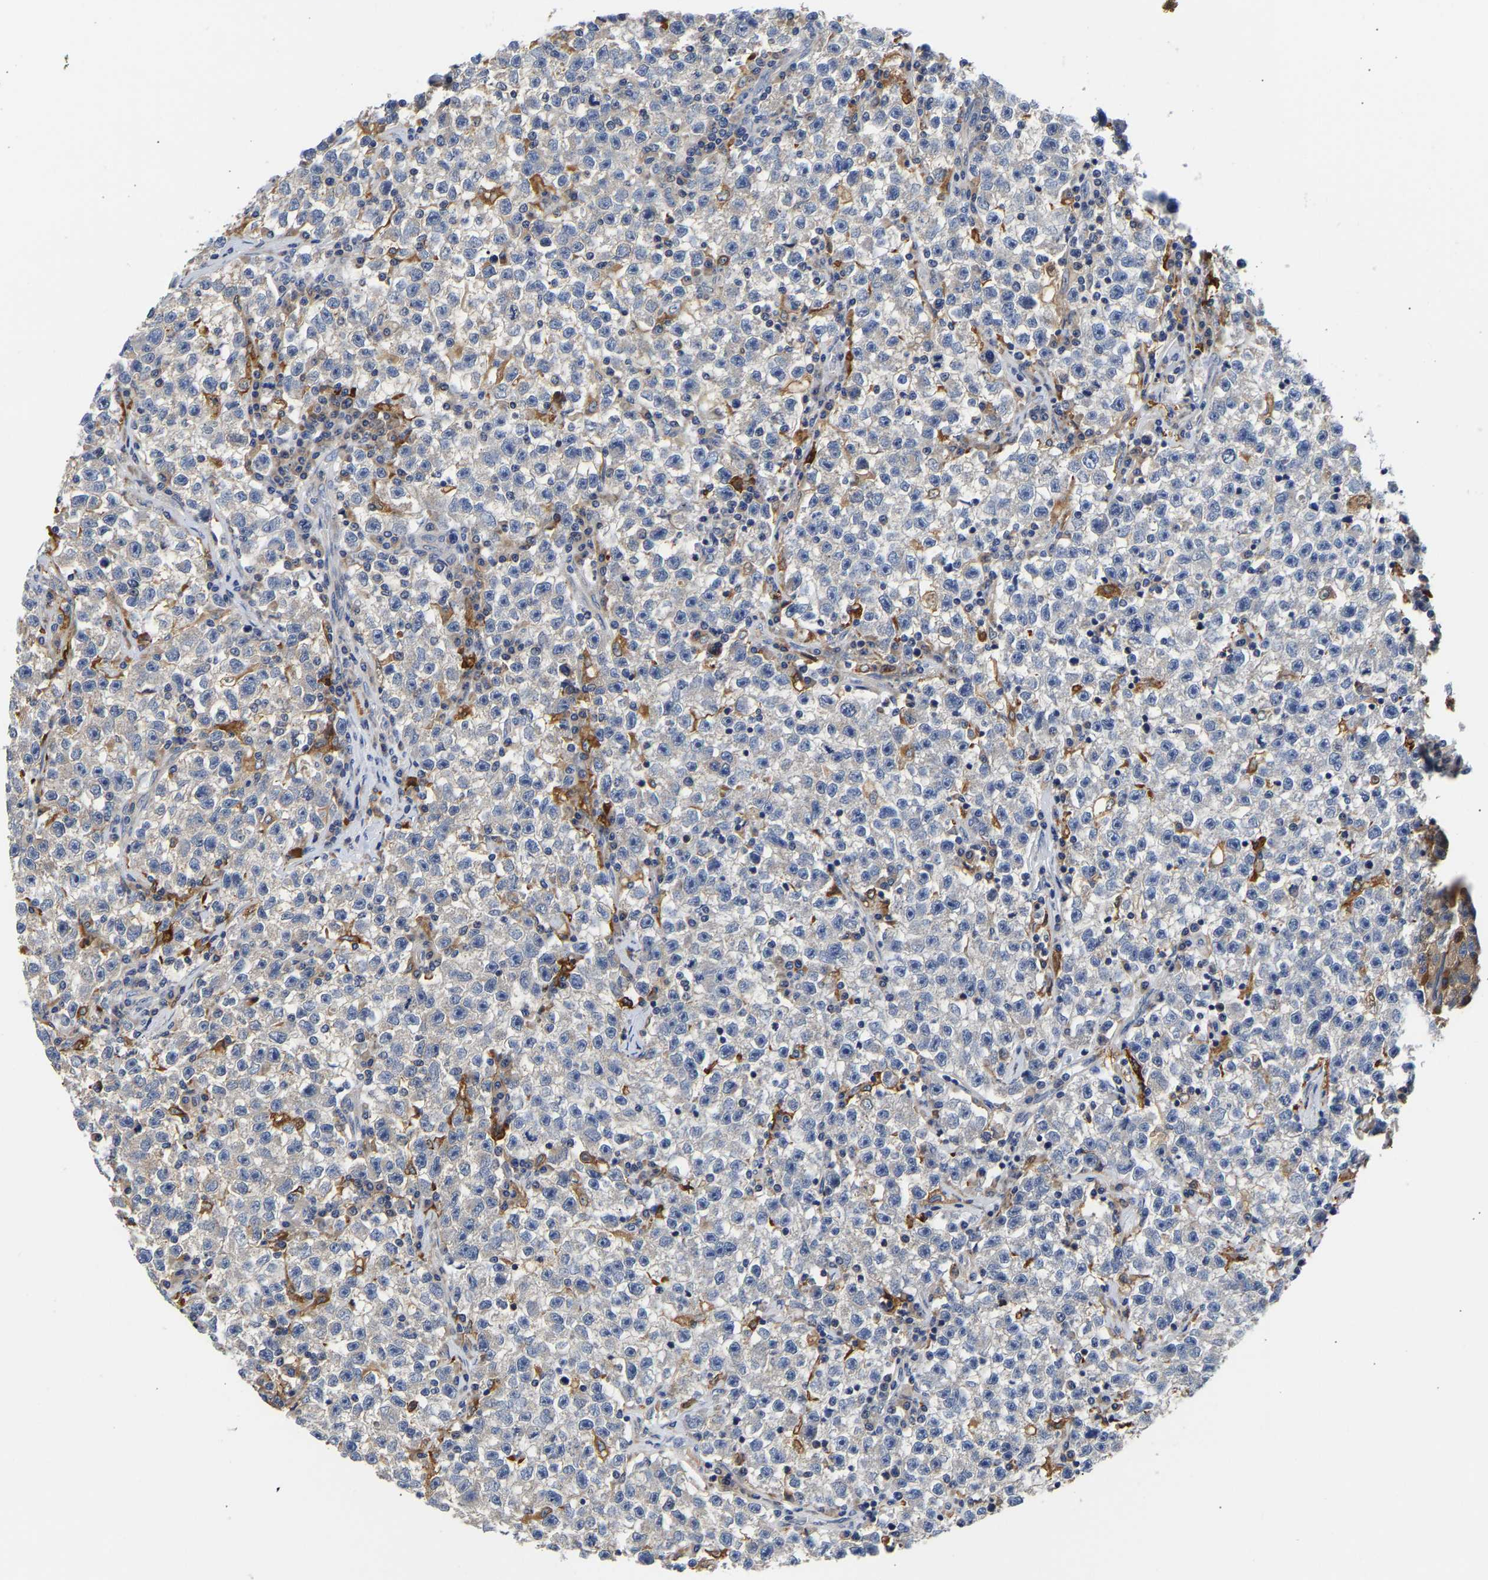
{"staining": {"intensity": "negative", "quantity": "none", "location": "none"}, "tissue": "testis cancer", "cell_type": "Tumor cells", "image_type": "cancer", "snomed": [{"axis": "morphology", "description": "Seminoma, NOS"}, {"axis": "topography", "description": "Testis"}], "caption": "Testis seminoma stained for a protein using immunohistochemistry exhibits no positivity tumor cells.", "gene": "CCDC6", "patient": {"sex": "male", "age": 22}}